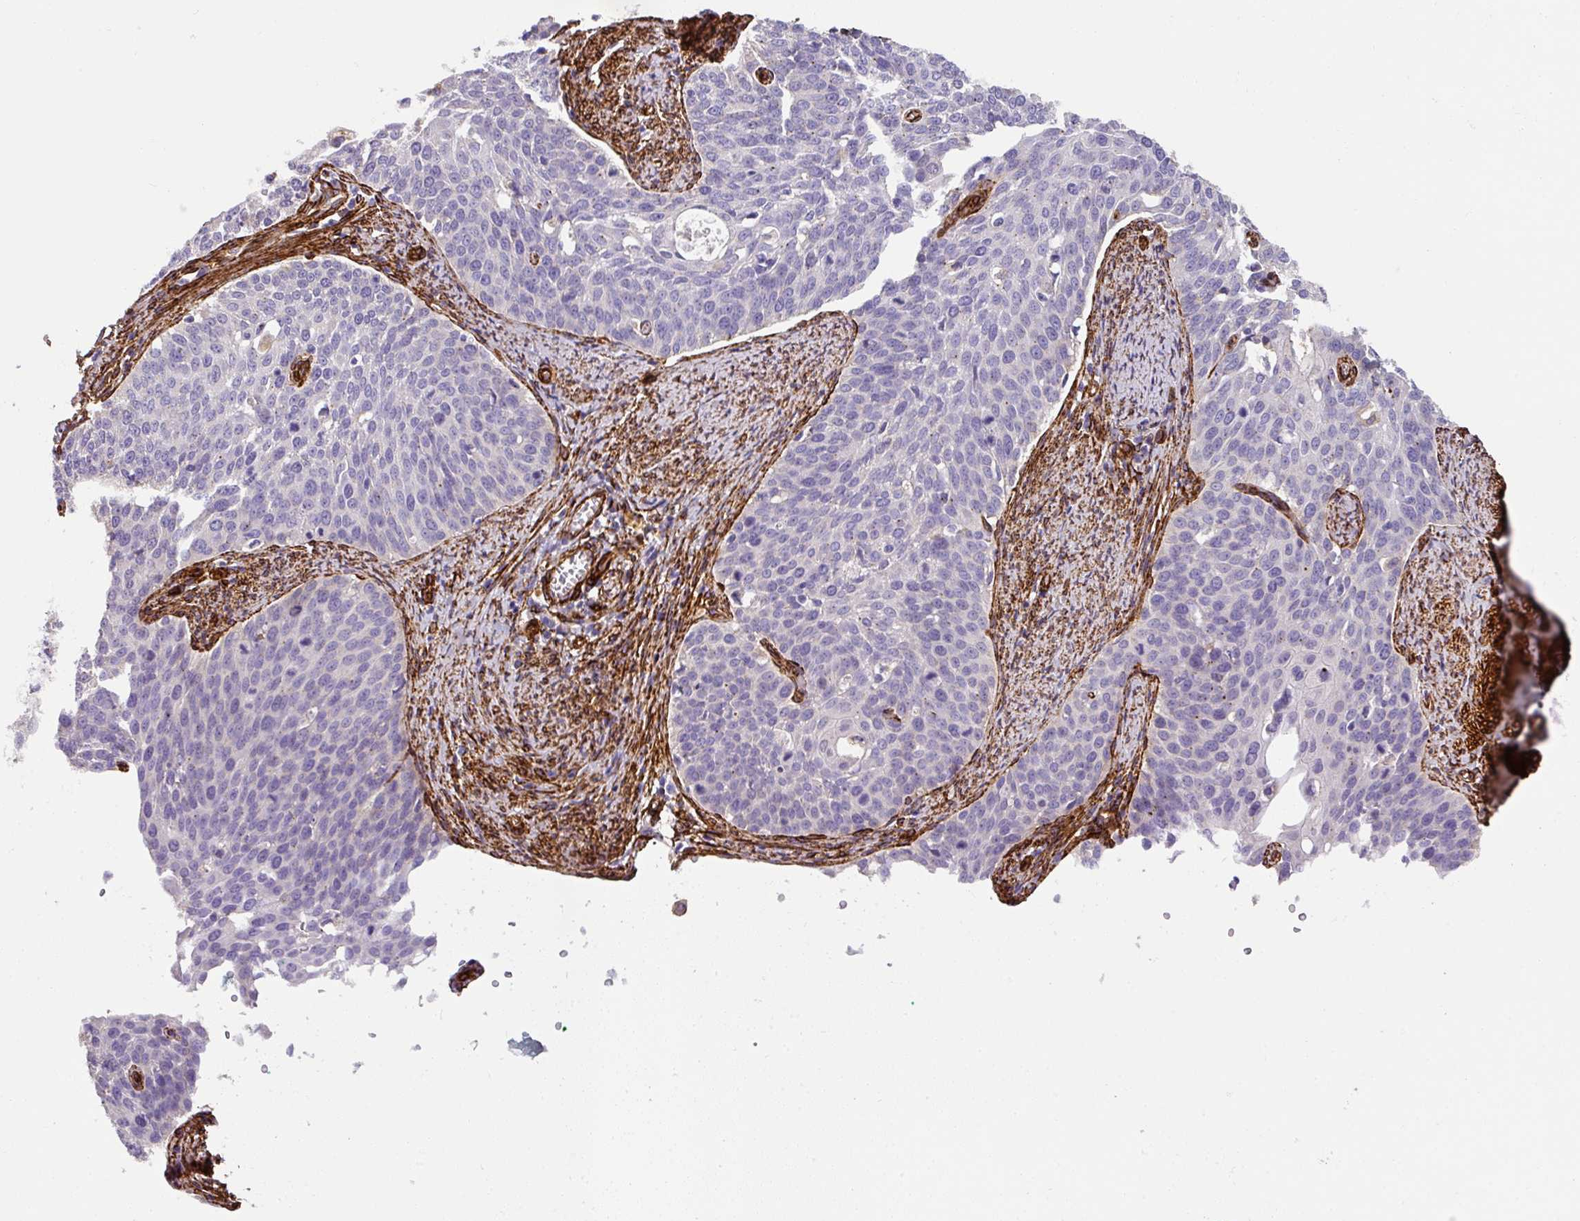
{"staining": {"intensity": "negative", "quantity": "none", "location": "none"}, "tissue": "cervical cancer", "cell_type": "Tumor cells", "image_type": "cancer", "snomed": [{"axis": "morphology", "description": "Squamous cell carcinoma, NOS"}, {"axis": "topography", "description": "Cervix"}], "caption": "DAB (3,3'-diaminobenzidine) immunohistochemical staining of human cervical cancer demonstrates no significant staining in tumor cells.", "gene": "SLC25A17", "patient": {"sex": "female", "age": 44}}